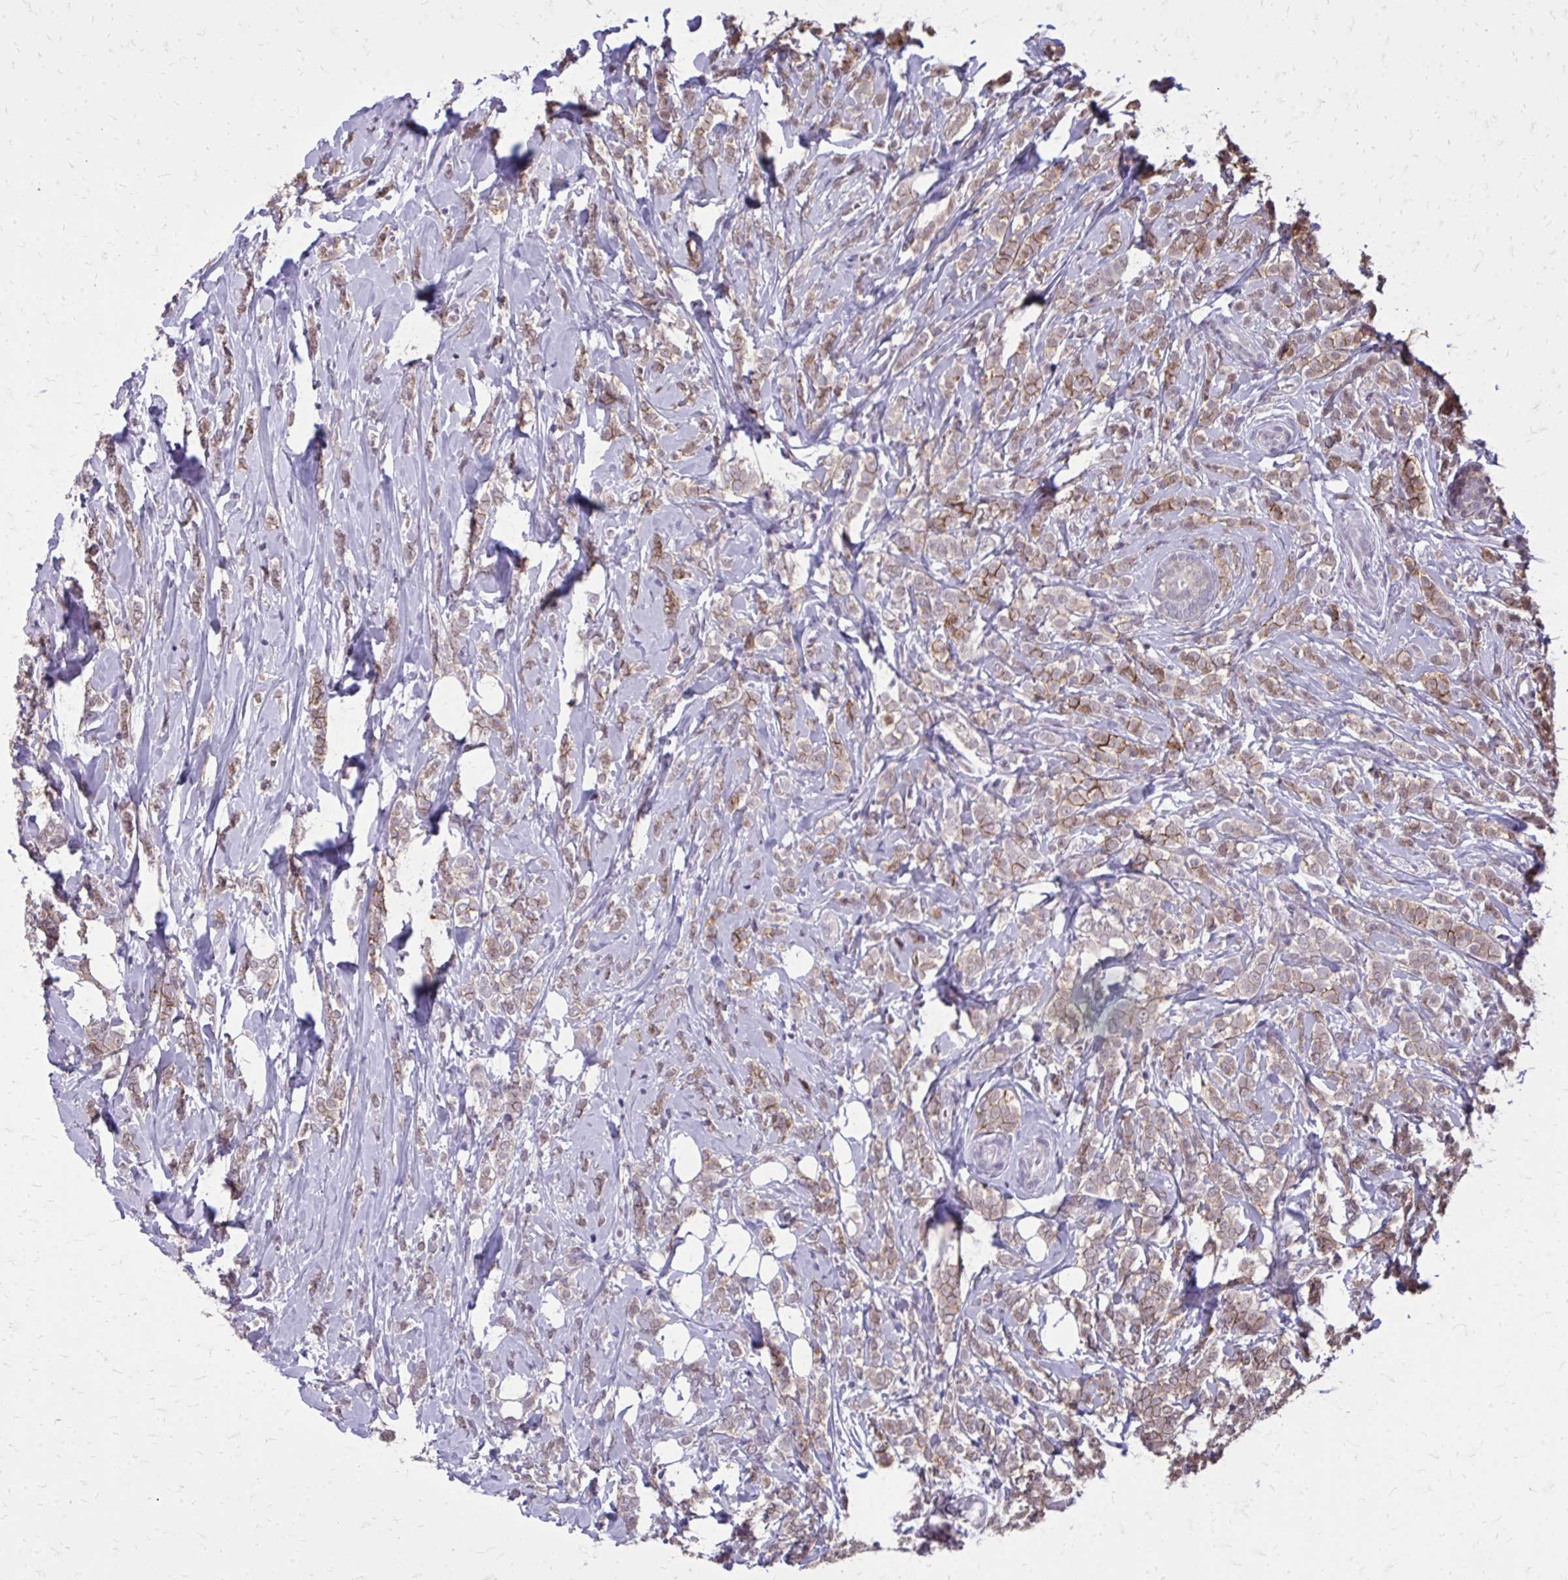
{"staining": {"intensity": "weak", "quantity": ">75%", "location": "cytoplasmic/membranous"}, "tissue": "breast cancer", "cell_type": "Tumor cells", "image_type": "cancer", "snomed": [{"axis": "morphology", "description": "Lobular carcinoma"}, {"axis": "topography", "description": "Breast"}], "caption": "Immunohistochemical staining of human lobular carcinoma (breast) shows weak cytoplasmic/membranous protein staining in about >75% of tumor cells.", "gene": "AKAP5", "patient": {"sex": "female", "age": 49}}